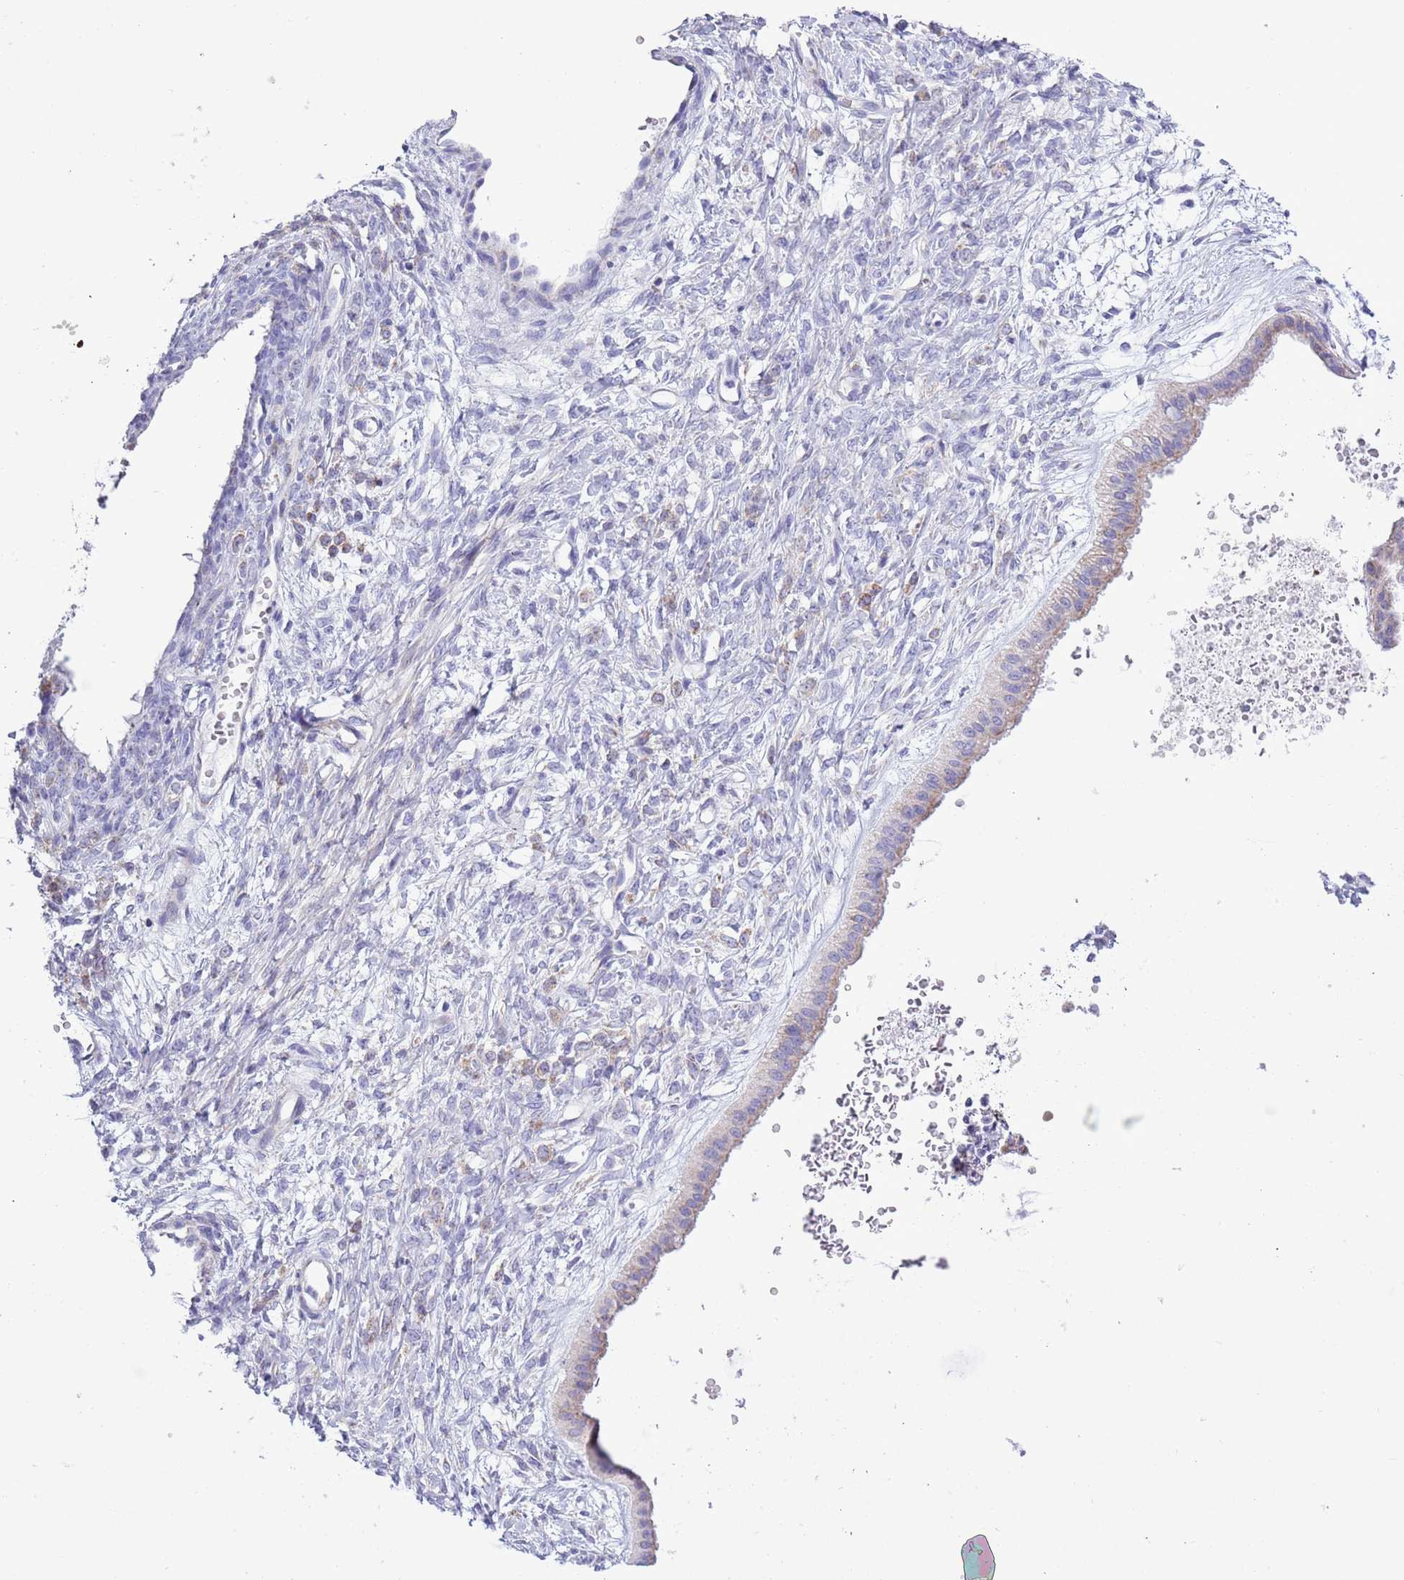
{"staining": {"intensity": "moderate", "quantity": "<25%", "location": "cytoplasmic/membranous"}, "tissue": "ovarian cancer", "cell_type": "Tumor cells", "image_type": "cancer", "snomed": [{"axis": "morphology", "description": "Cystadenocarcinoma, mucinous, NOS"}, {"axis": "topography", "description": "Ovary"}], "caption": "This is an image of immunohistochemistry staining of ovarian cancer (mucinous cystadenocarcinoma), which shows moderate positivity in the cytoplasmic/membranous of tumor cells.", "gene": "MOCOS", "patient": {"sex": "female", "age": 73}}